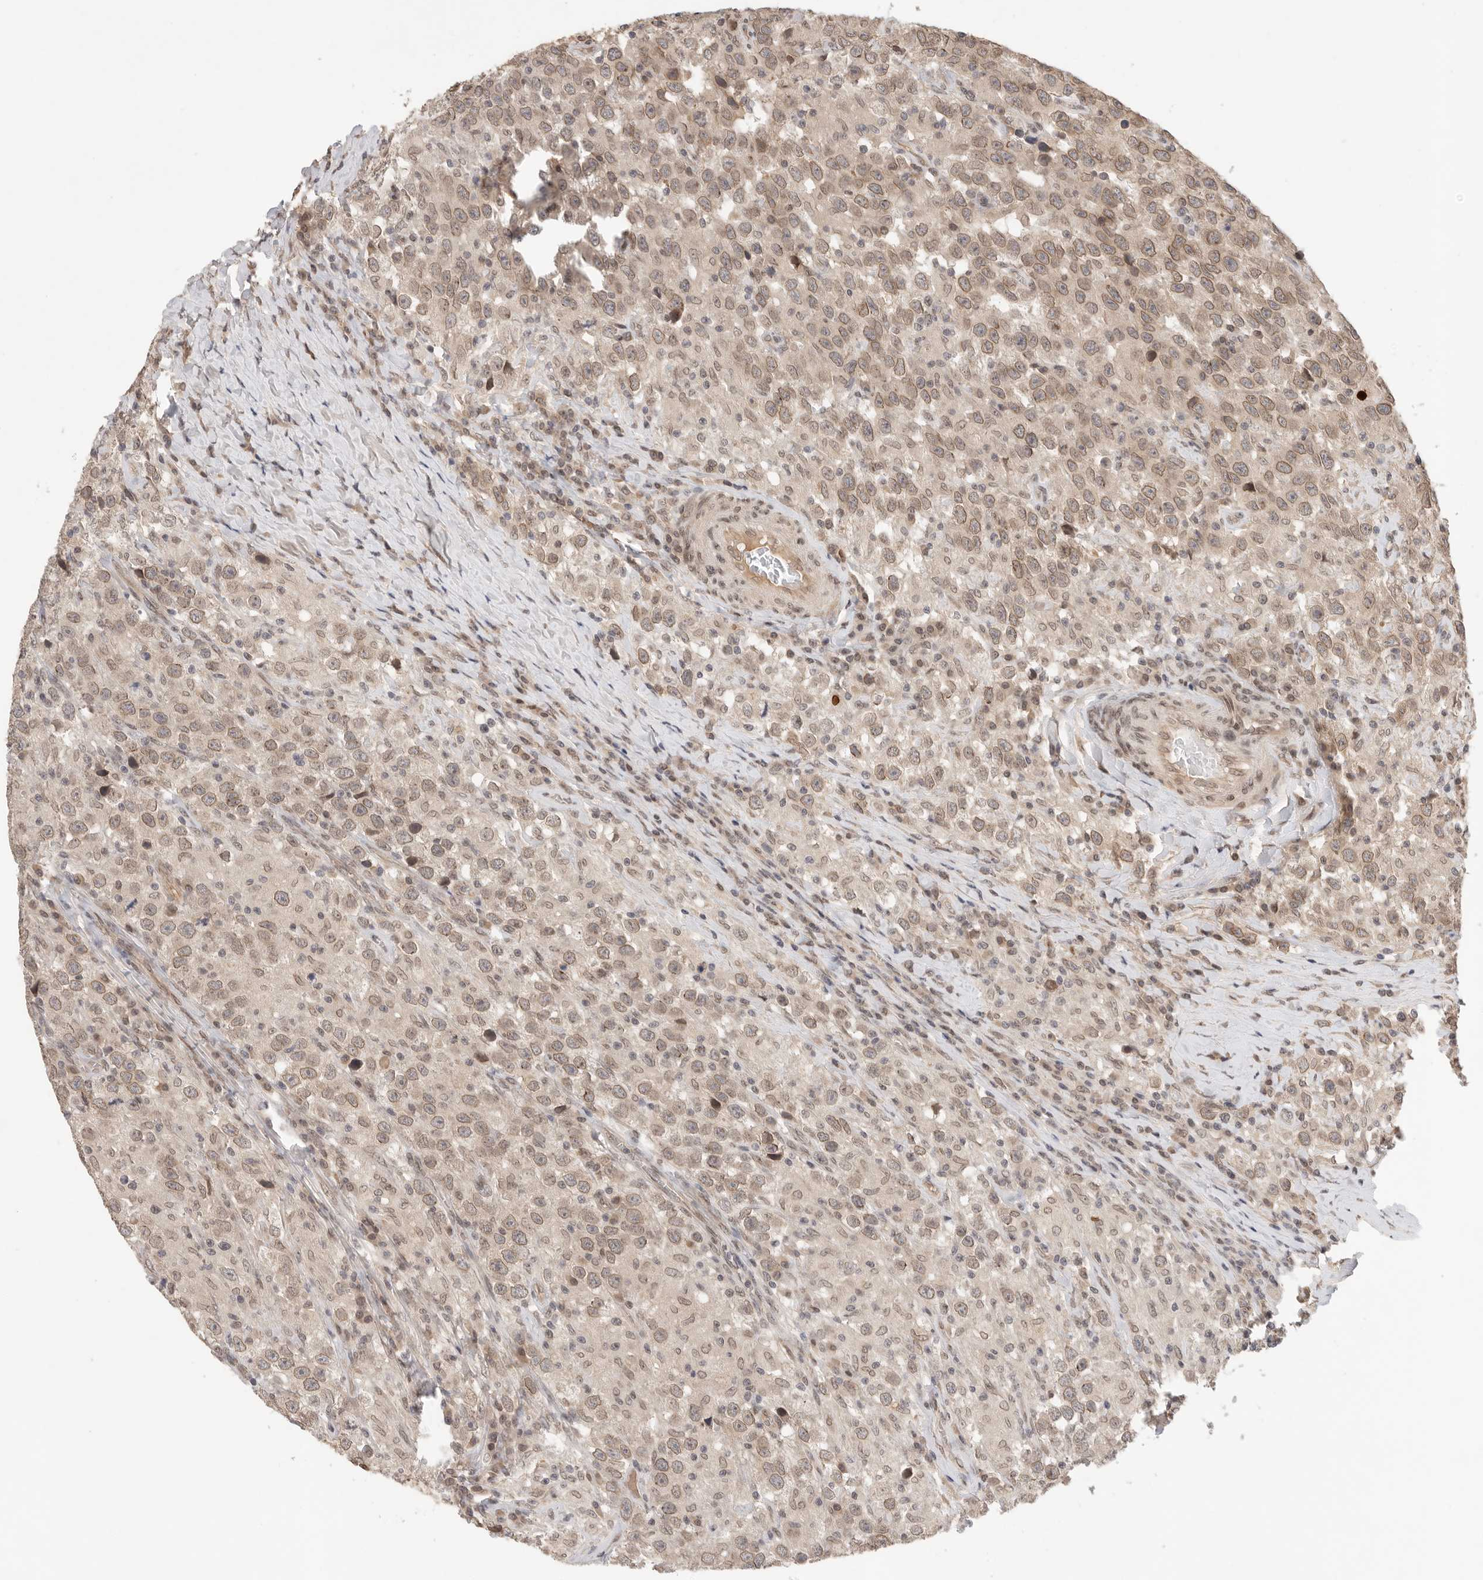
{"staining": {"intensity": "moderate", "quantity": ">75%", "location": "cytoplasmic/membranous,nuclear"}, "tissue": "testis cancer", "cell_type": "Tumor cells", "image_type": "cancer", "snomed": [{"axis": "morphology", "description": "Seminoma, NOS"}, {"axis": "topography", "description": "Testis"}], "caption": "A high-resolution histopathology image shows immunohistochemistry staining of seminoma (testis), which displays moderate cytoplasmic/membranous and nuclear expression in approximately >75% of tumor cells.", "gene": "LEMD3", "patient": {"sex": "male", "age": 41}}